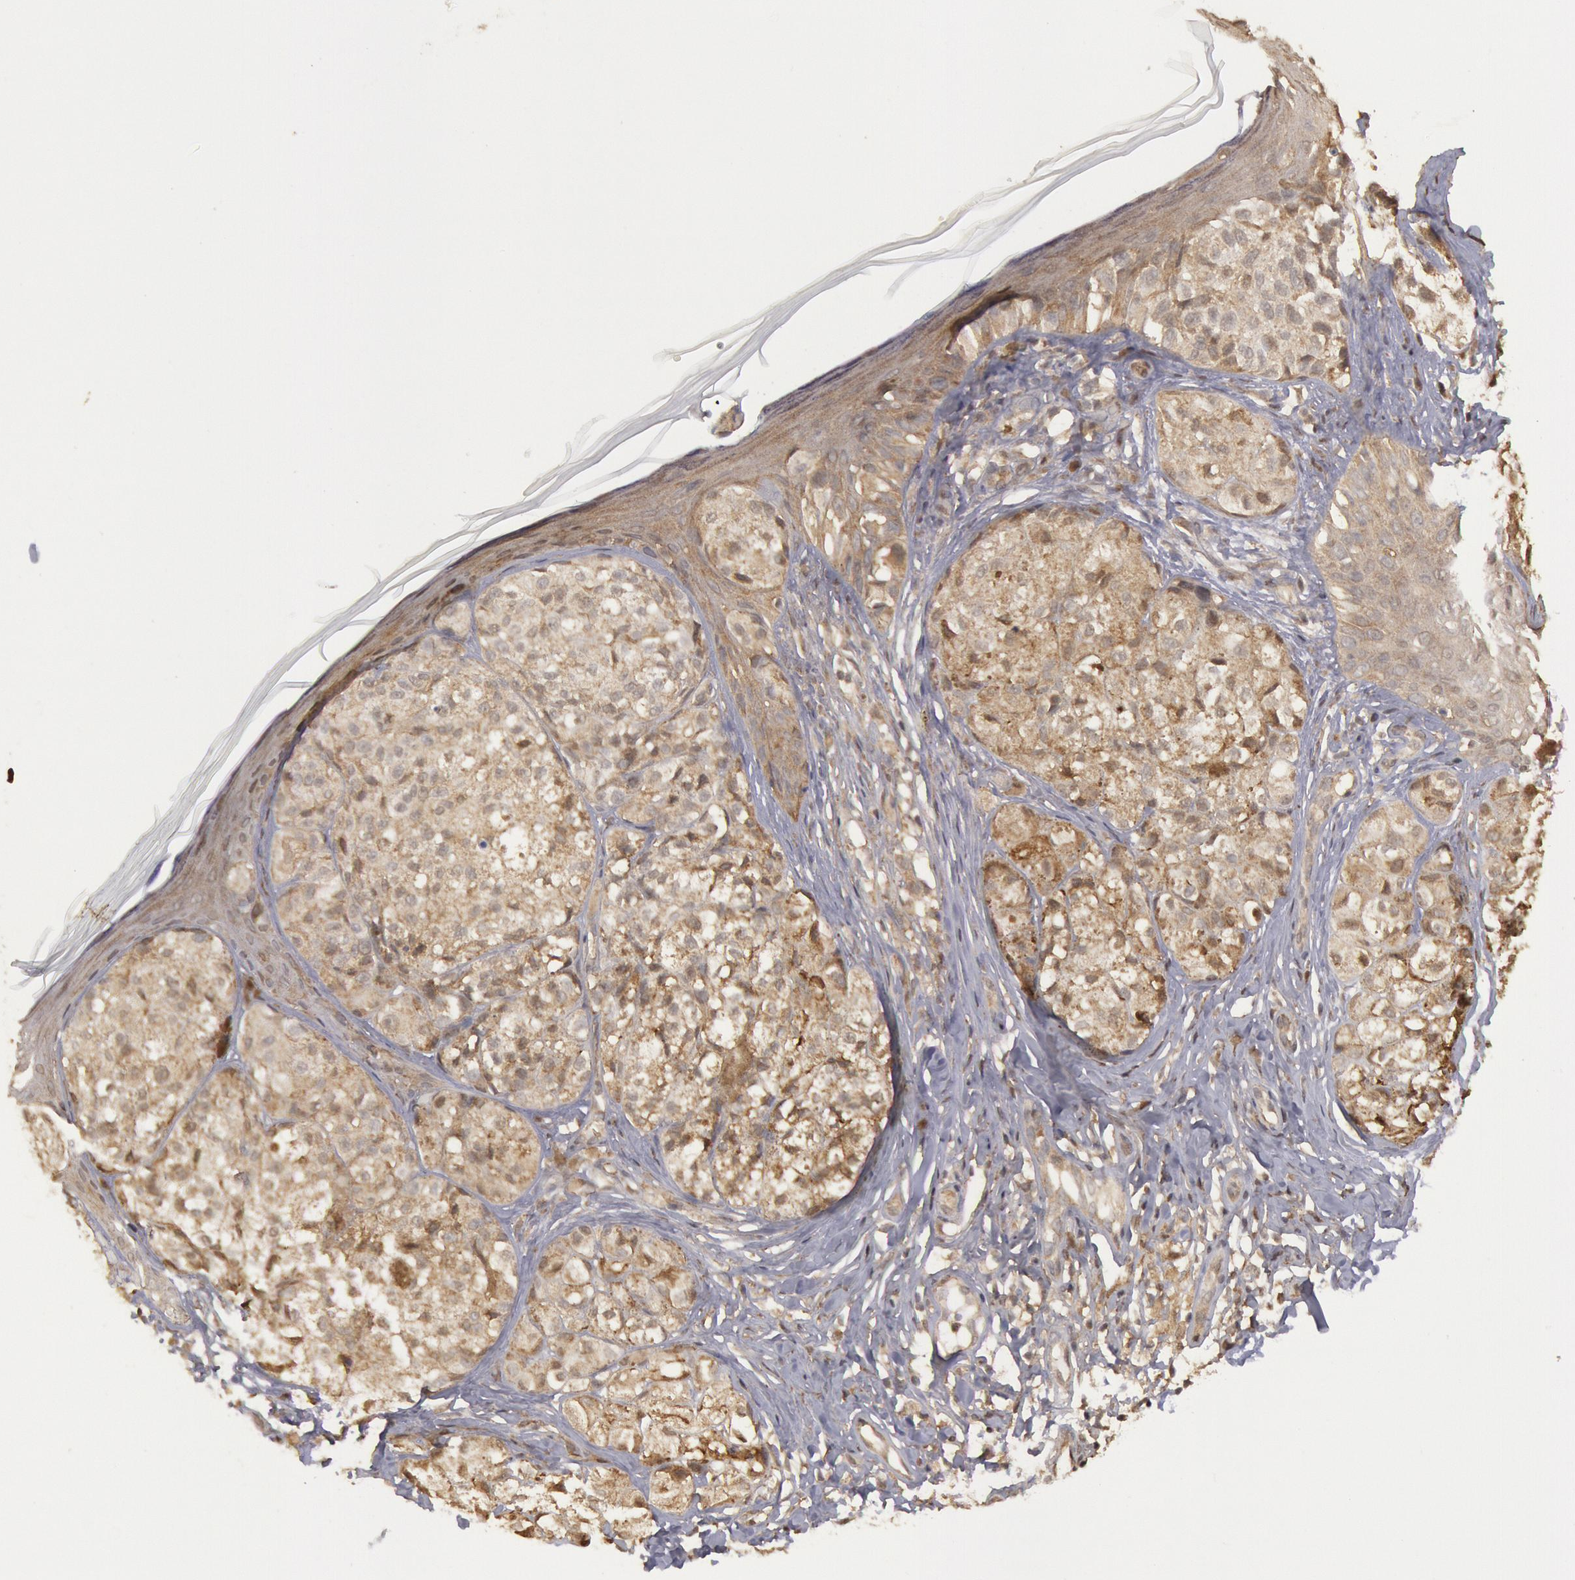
{"staining": {"intensity": "weak", "quantity": ">75%", "location": "cytoplasmic/membranous"}, "tissue": "melanoma", "cell_type": "Tumor cells", "image_type": "cancer", "snomed": [{"axis": "morphology", "description": "Malignant melanoma, NOS"}, {"axis": "topography", "description": "Skin"}], "caption": "Immunohistochemistry (IHC) micrograph of malignant melanoma stained for a protein (brown), which demonstrates low levels of weak cytoplasmic/membranous staining in approximately >75% of tumor cells.", "gene": "USP14", "patient": {"sex": "male", "age": 57}}